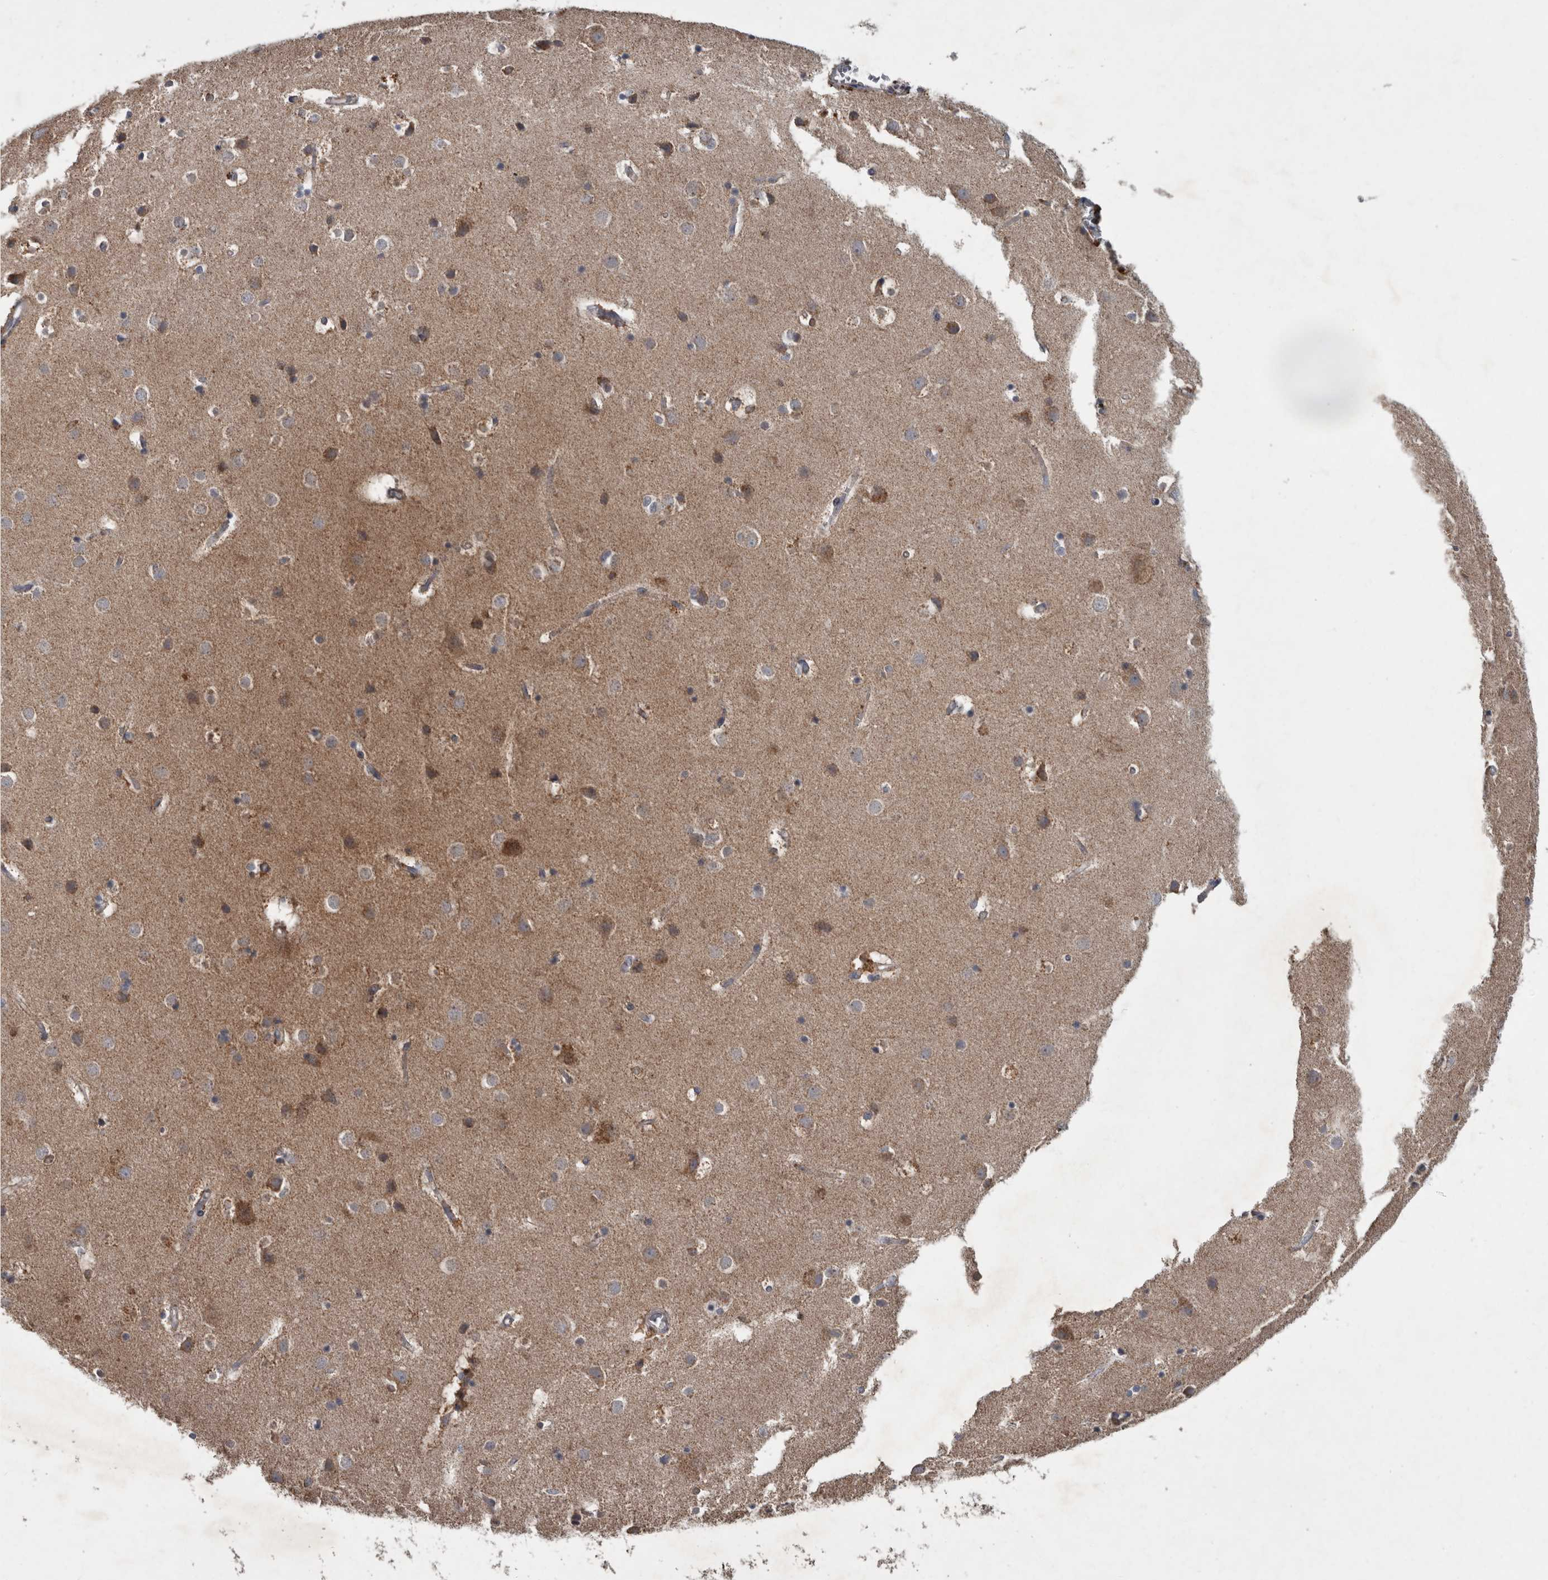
{"staining": {"intensity": "moderate", "quantity": "25%-75%", "location": "cytoplasmic/membranous"}, "tissue": "cerebral cortex", "cell_type": "Endothelial cells", "image_type": "normal", "snomed": [{"axis": "morphology", "description": "Normal tissue, NOS"}, {"axis": "topography", "description": "Cerebral cortex"}], "caption": "Protein staining exhibits moderate cytoplasmic/membranous staining in about 25%-75% of endothelial cells in normal cerebral cortex. The staining was performed using DAB to visualize the protein expression in brown, while the nuclei were stained in blue with hematoxylin (Magnification: 20x).", "gene": "PPP1R3C", "patient": {"sex": "male", "age": 54}}